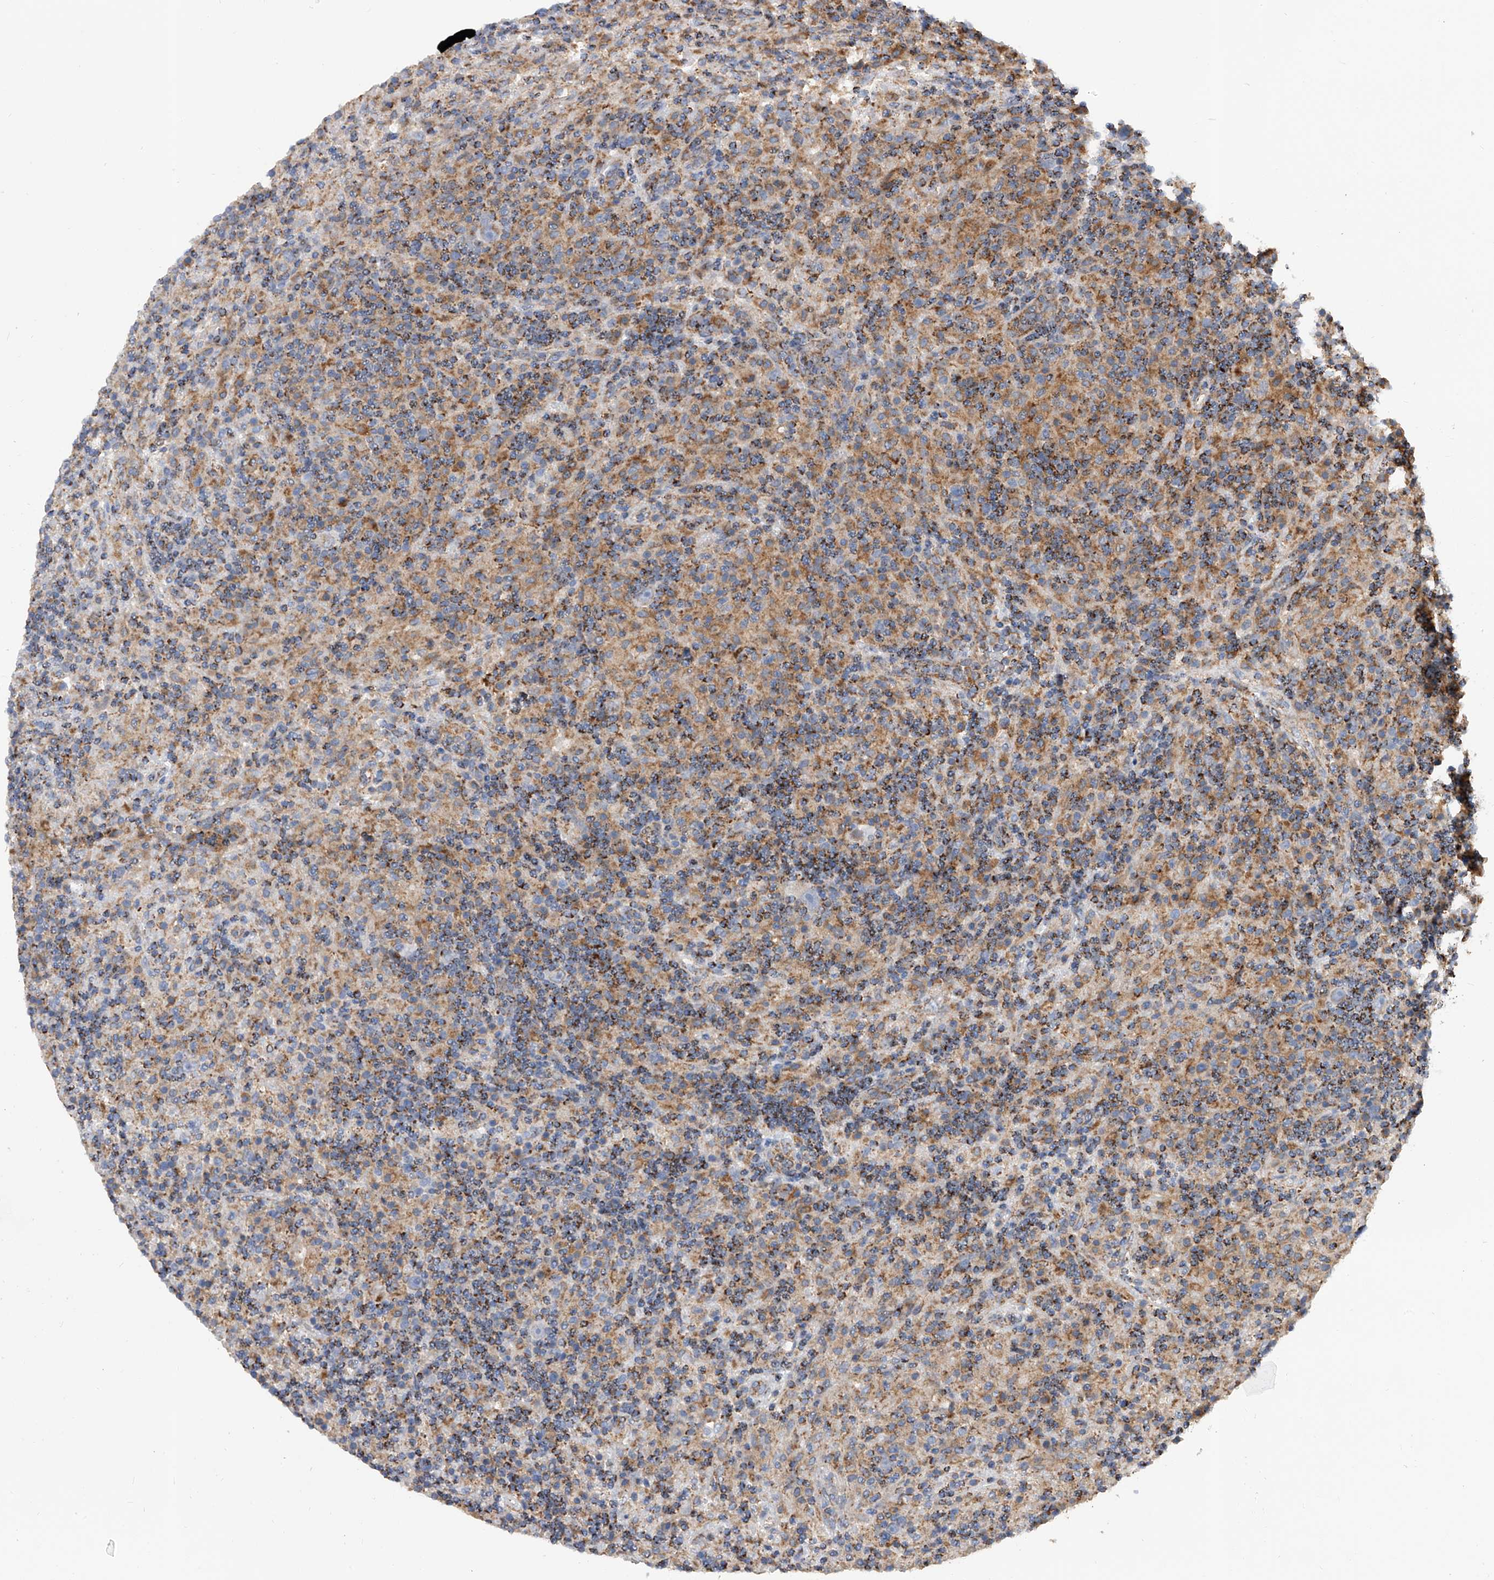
{"staining": {"intensity": "negative", "quantity": "none", "location": "none"}, "tissue": "lymphoma", "cell_type": "Tumor cells", "image_type": "cancer", "snomed": [{"axis": "morphology", "description": "Hodgkin's disease, NOS"}, {"axis": "topography", "description": "Lymph node"}], "caption": "Lymphoma was stained to show a protein in brown. There is no significant positivity in tumor cells. The staining was performed using DAB (3,3'-diaminobenzidine) to visualize the protein expression in brown, while the nuclei were stained in blue with hematoxylin (Magnification: 20x).", "gene": "PDSS2", "patient": {"sex": "male", "age": 70}}